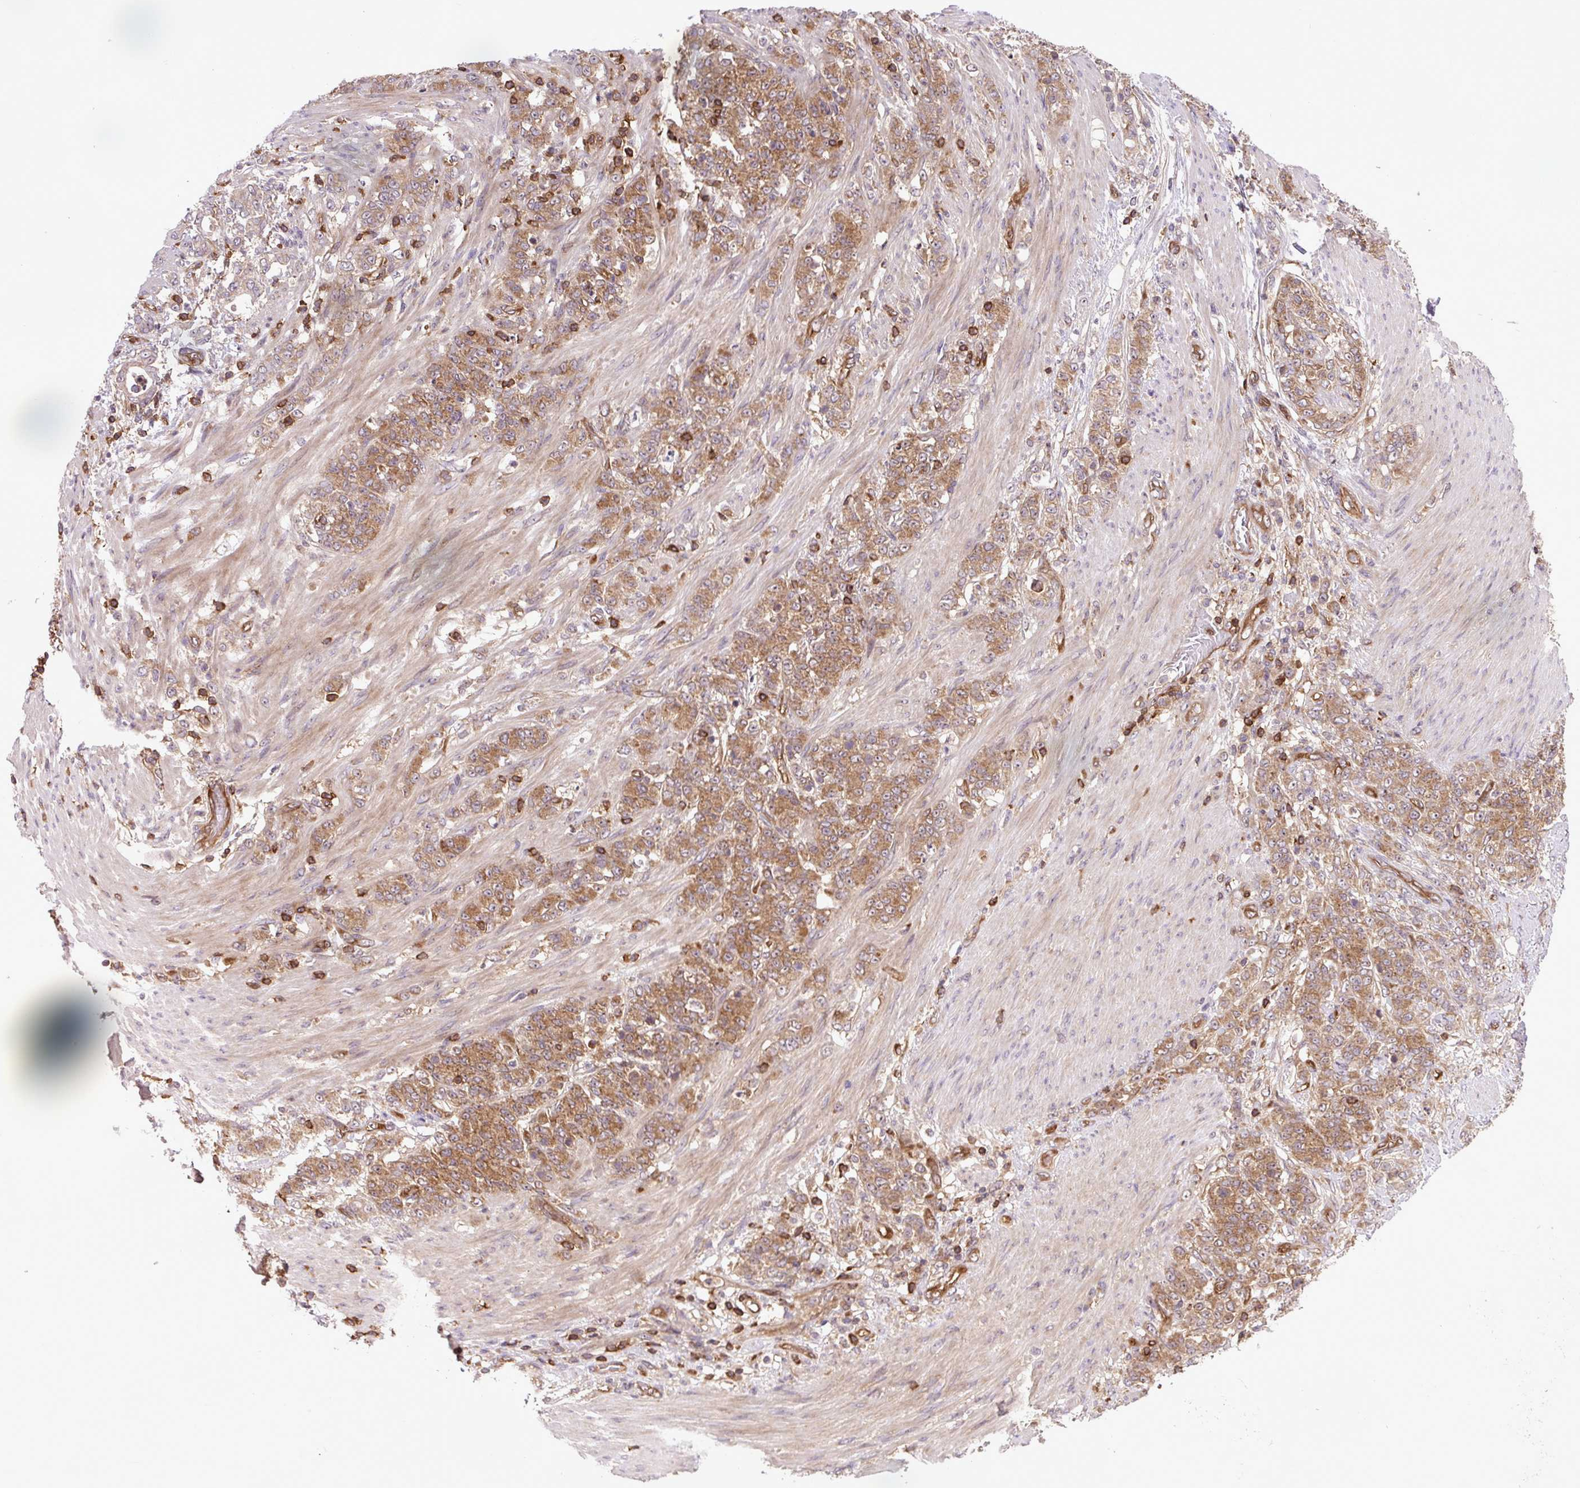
{"staining": {"intensity": "moderate", "quantity": ">75%", "location": "cytoplasmic/membranous"}, "tissue": "stomach cancer", "cell_type": "Tumor cells", "image_type": "cancer", "snomed": [{"axis": "morphology", "description": "Adenocarcinoma, NOS"}, {"axis": "topography", "description": "Stomach"}], "caption": "Immunohistochemical staining of human stomach cancer (adenocarcinoma) exhibits moderate cytoplasmic/membranous protein staining in about >75% of tumor cells.", "gene": "PLCG1", "patient": {"sex": "female", "age": 79}}